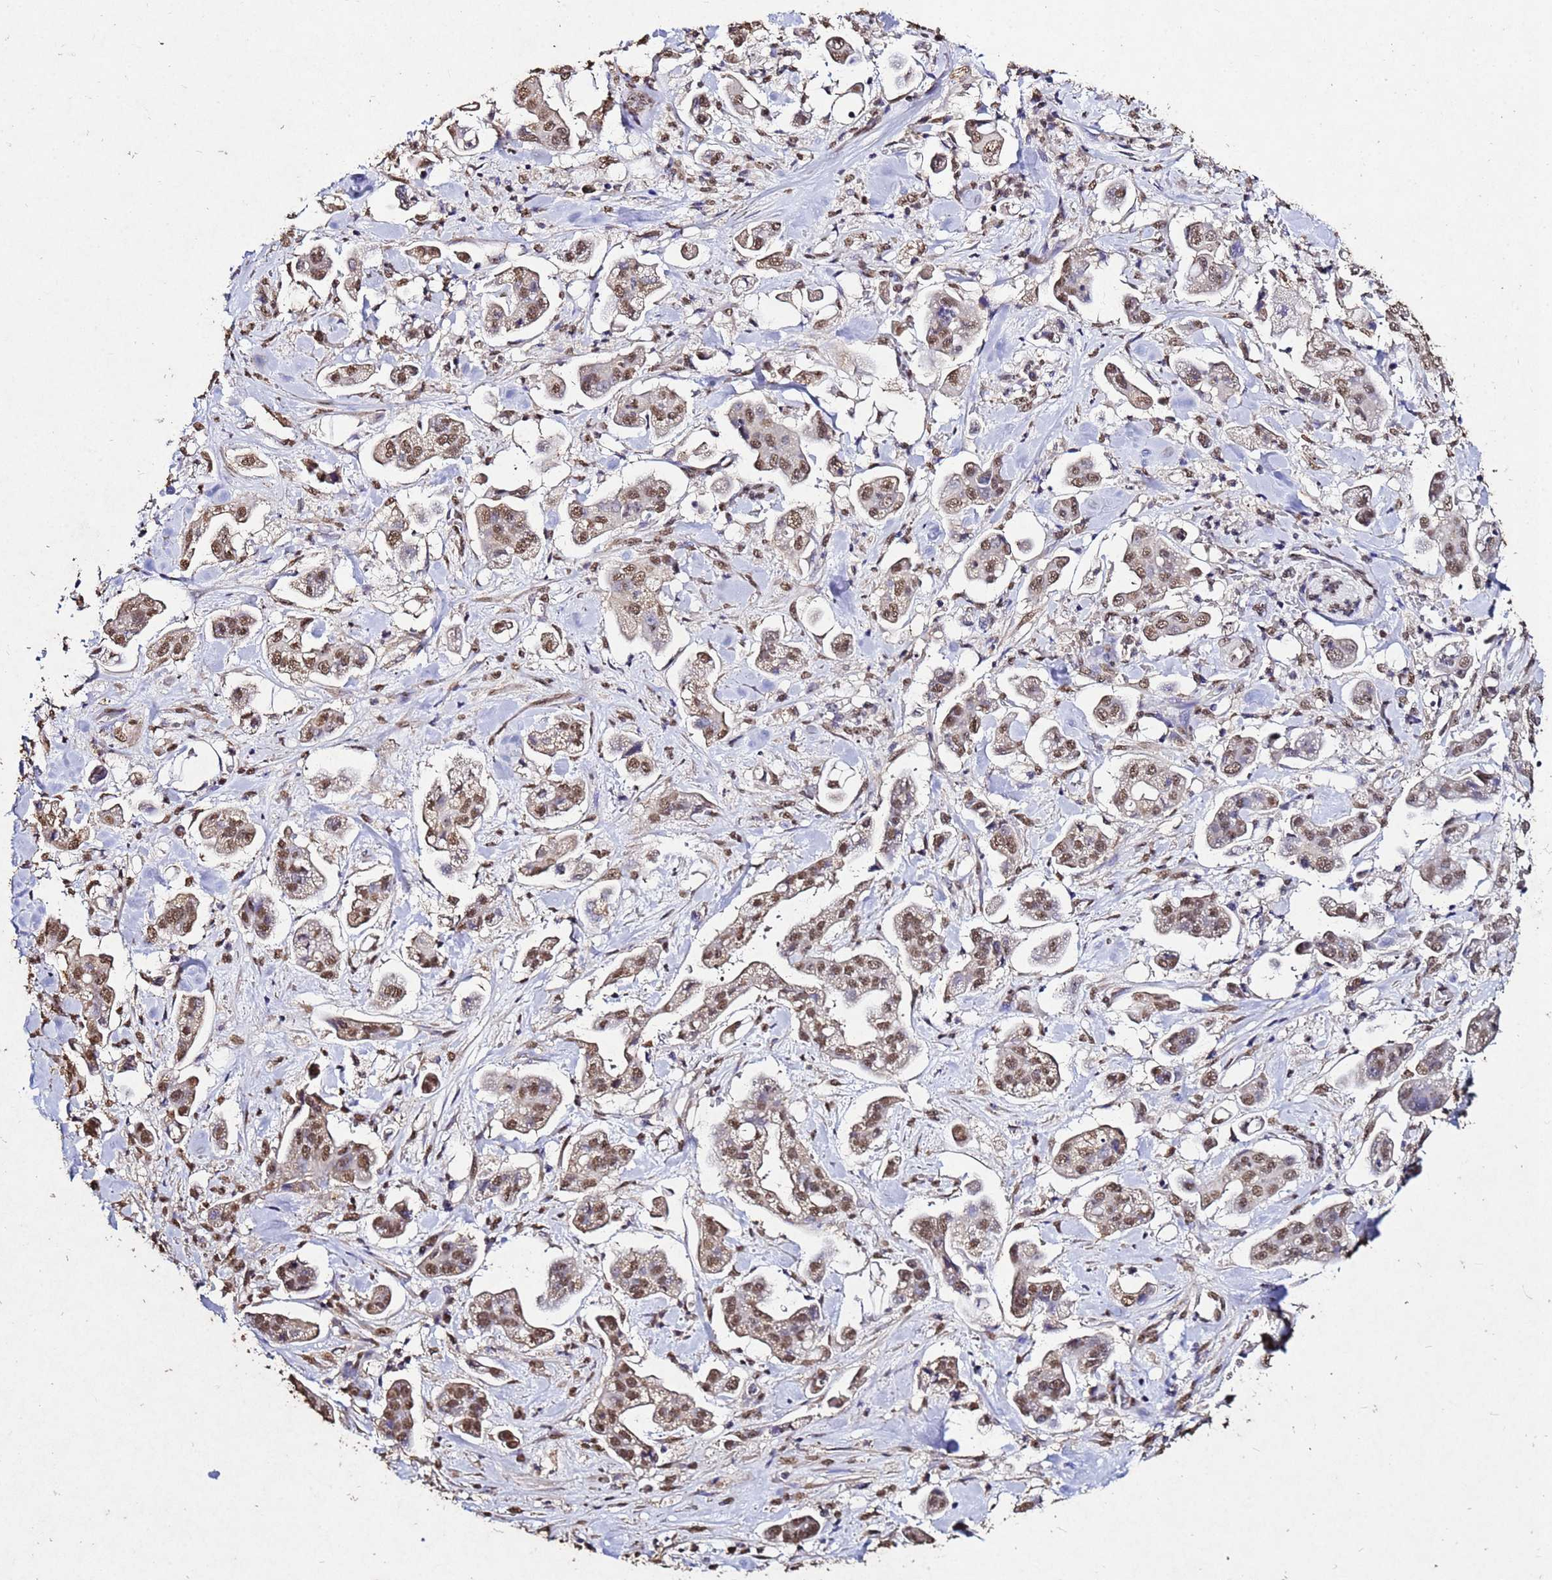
{"staining": {"intensity": "moderate", "quantity": ">75%", "location": "nuclear"}, "tissue": "stomach cancer", "cell_type": "Tumor cells", "image_type": "cancer", "snomed": [{"axis": "morphology", "description": "Adenocarcinoma, NOS"}, {"axis": "topography", "description": "Stomach"}], "caption": "Human stomach adenocarcinoma stained with a brown dye demonstrates moderate nuclear positive staining in about >75% of tumor cells.", "gene": "MYOCD", "patient": {"sex": "male", "age": 62}}